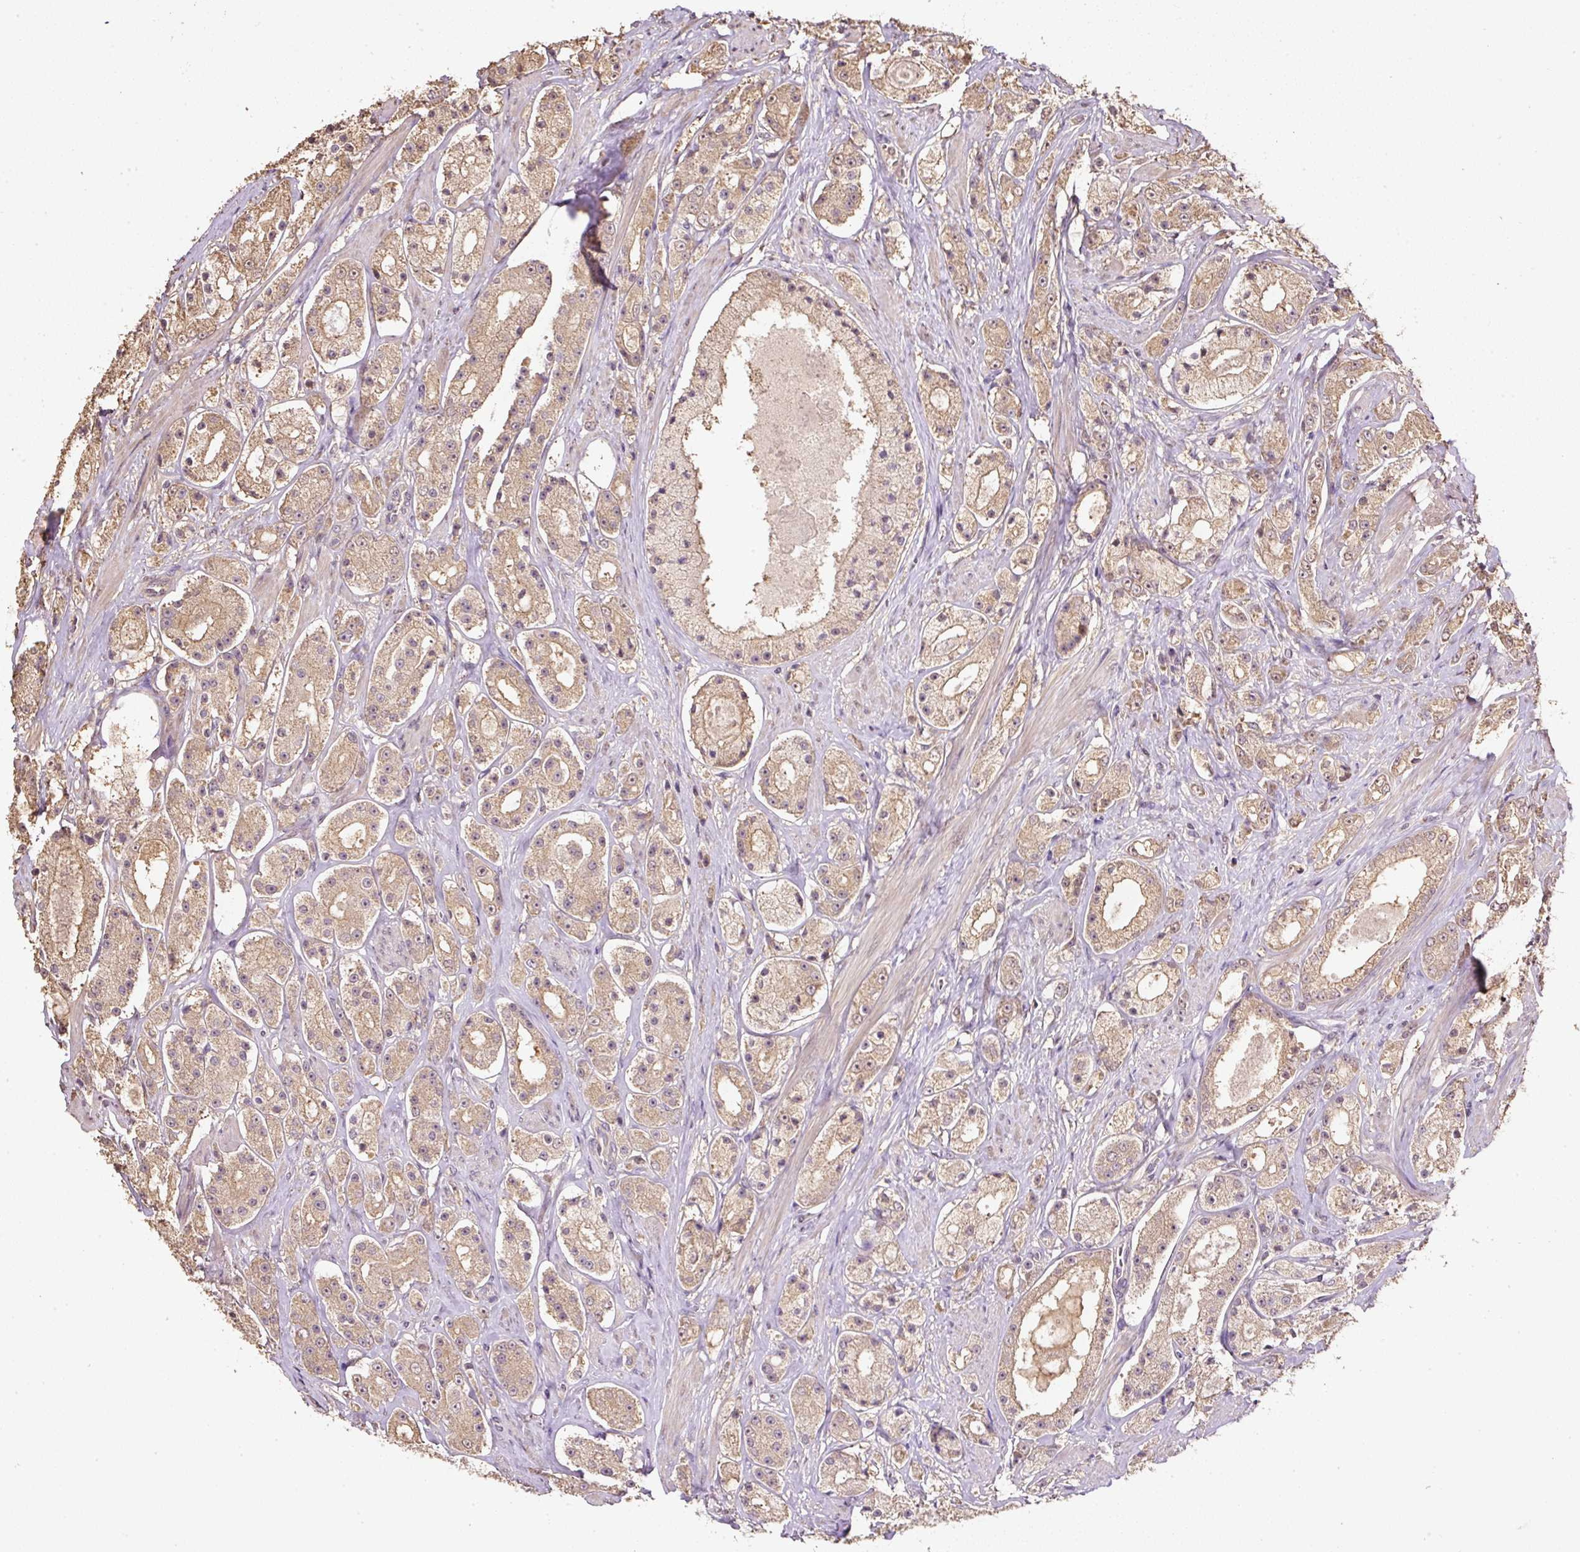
{"staining": {"intensity": "weak", "quantity": ">75%", "location": "cytoplasmic/membranous,nuclear"}, "tissue": "prostate cancer", "cell_type": "Tumor cells", "image_type": "cancer", "snomed": [{"axis": "morphology", "description": "Adenocarcinoma, High grade"}, {"axis": "topography", "description": "Prostate"}], "caption": "Immunohistochemical staining of adenocarcinoma (high-grade) (prostate) shows weak cytoplasmic/membranous and nuclear protein staining in approximately >75% of tumor cells.", "gene": "TMEM170B", "patient": {"sex": "male", "age": 67}}